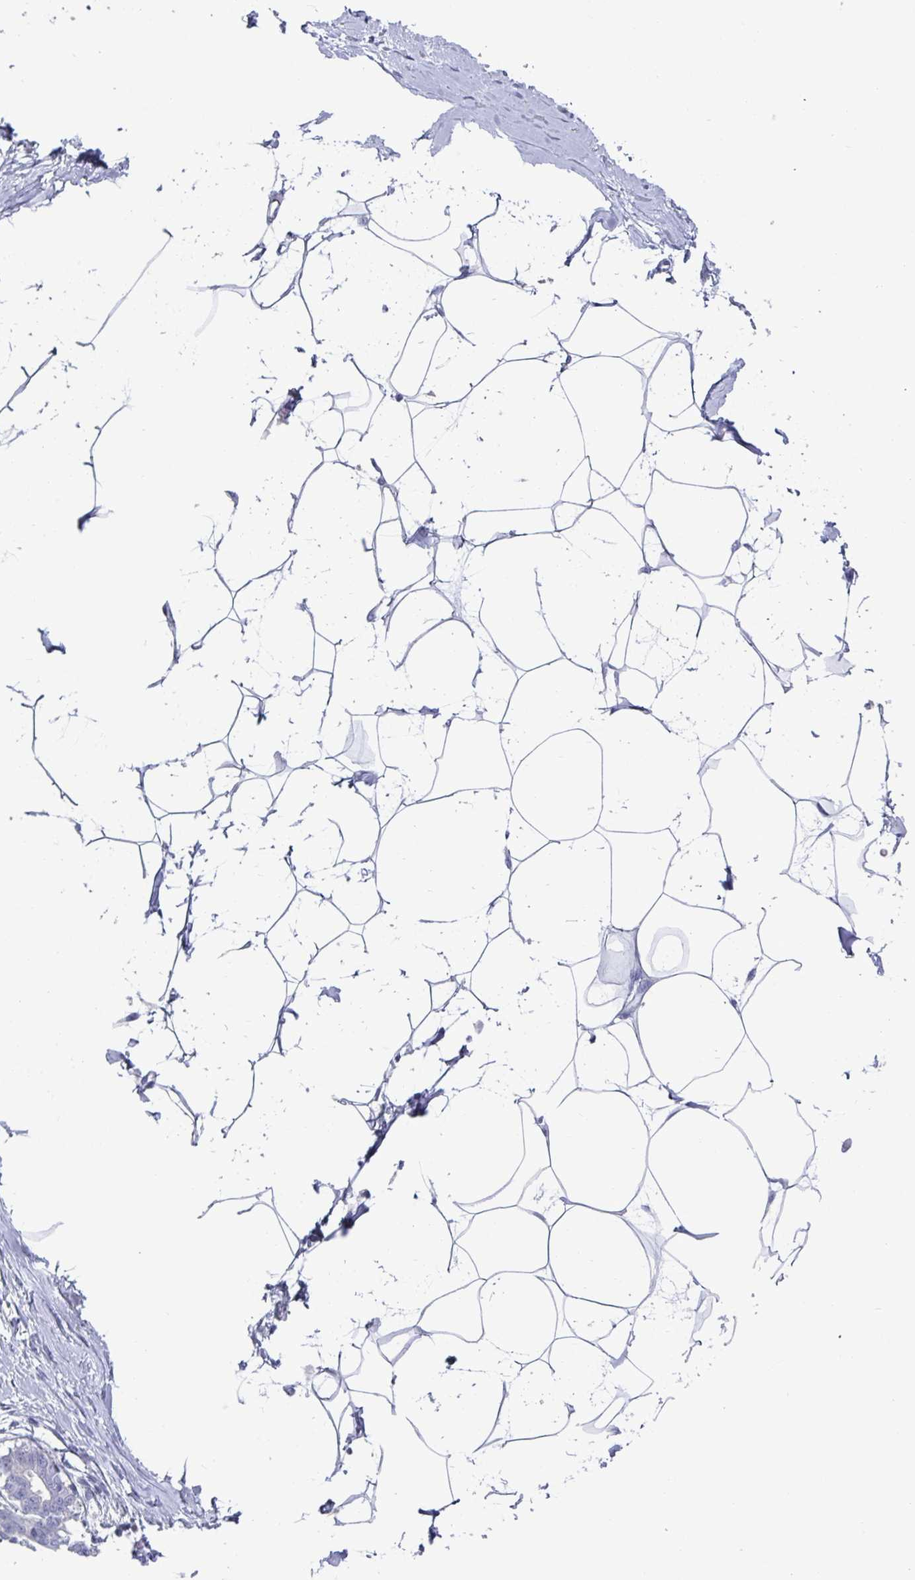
{"staining": {"intensity": "negative", "quantity": "none", "location": "none"}, "tissue": "breast", "cell_type": "Adipocytes", "image_type": "normal", "snomed": [{"axis": "morphology", "description": "Normal tissue, NOS"}, {"axis": "topography", "description": "Breast"}], "caption": "DAB (3,3'-diaminobenzidine) immunohistochemical staining of benign breast demonstrates no significant expression in adipocytes.", "gene": "VSIG10L", "patient": {"sex": "female", "age": 45}}